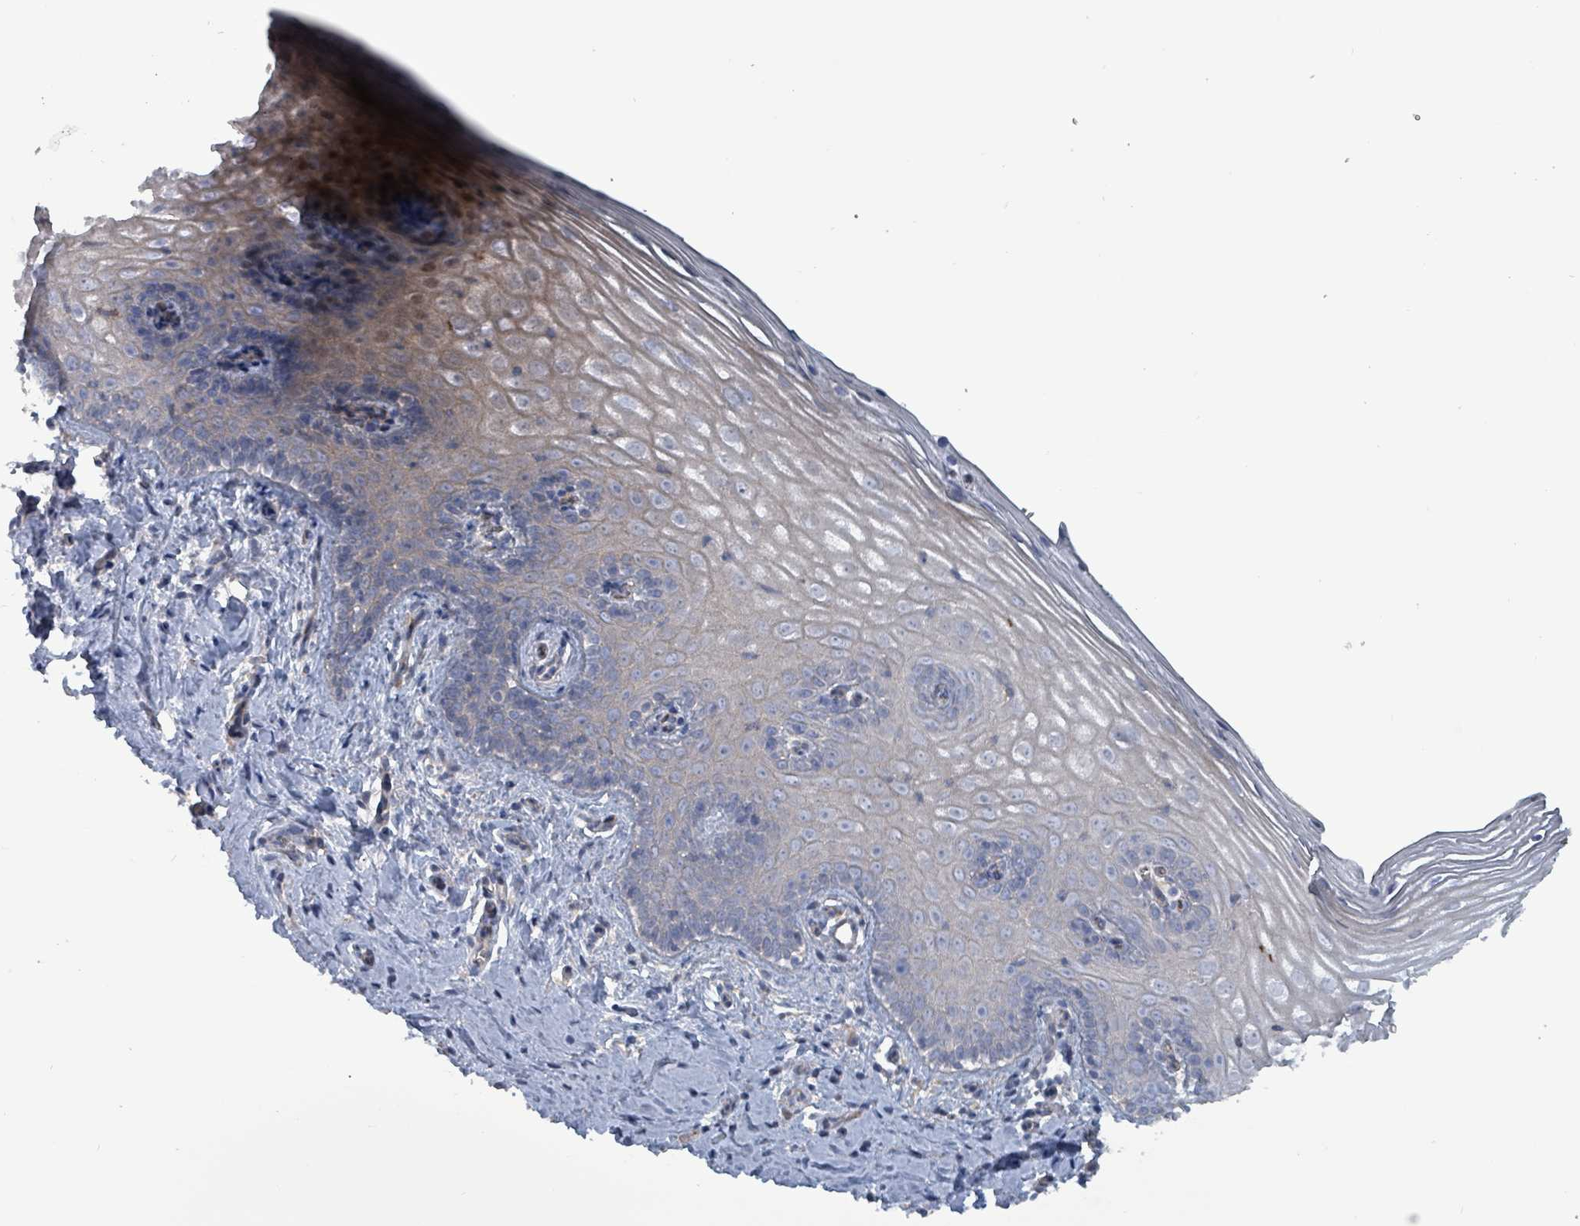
{"staining": {"intensity": "negative", "quantity": "none", "location": "none"}, "tissue": "cervix", "cell_type": "Glandular cells", "image_type": "normal", "snomed": [{"axis": "morphology", "description": "Normal tissue, NOS"}, {"axis": "topography", "description": "Cervix"}], "caption": "A high-resolution photomicrograph shows immunohistochemistry (IHC) staining of normal cervix, which reveals no significant staining in glandular cells. Brightfield microscopy of IHC stained with DAB (3,3'-diaminobenzidine) (brown) and hematoxylin (blue), captured at high magnification.", "gene": "TAAR5", "patient": {"sex": "female", "age": 44}}